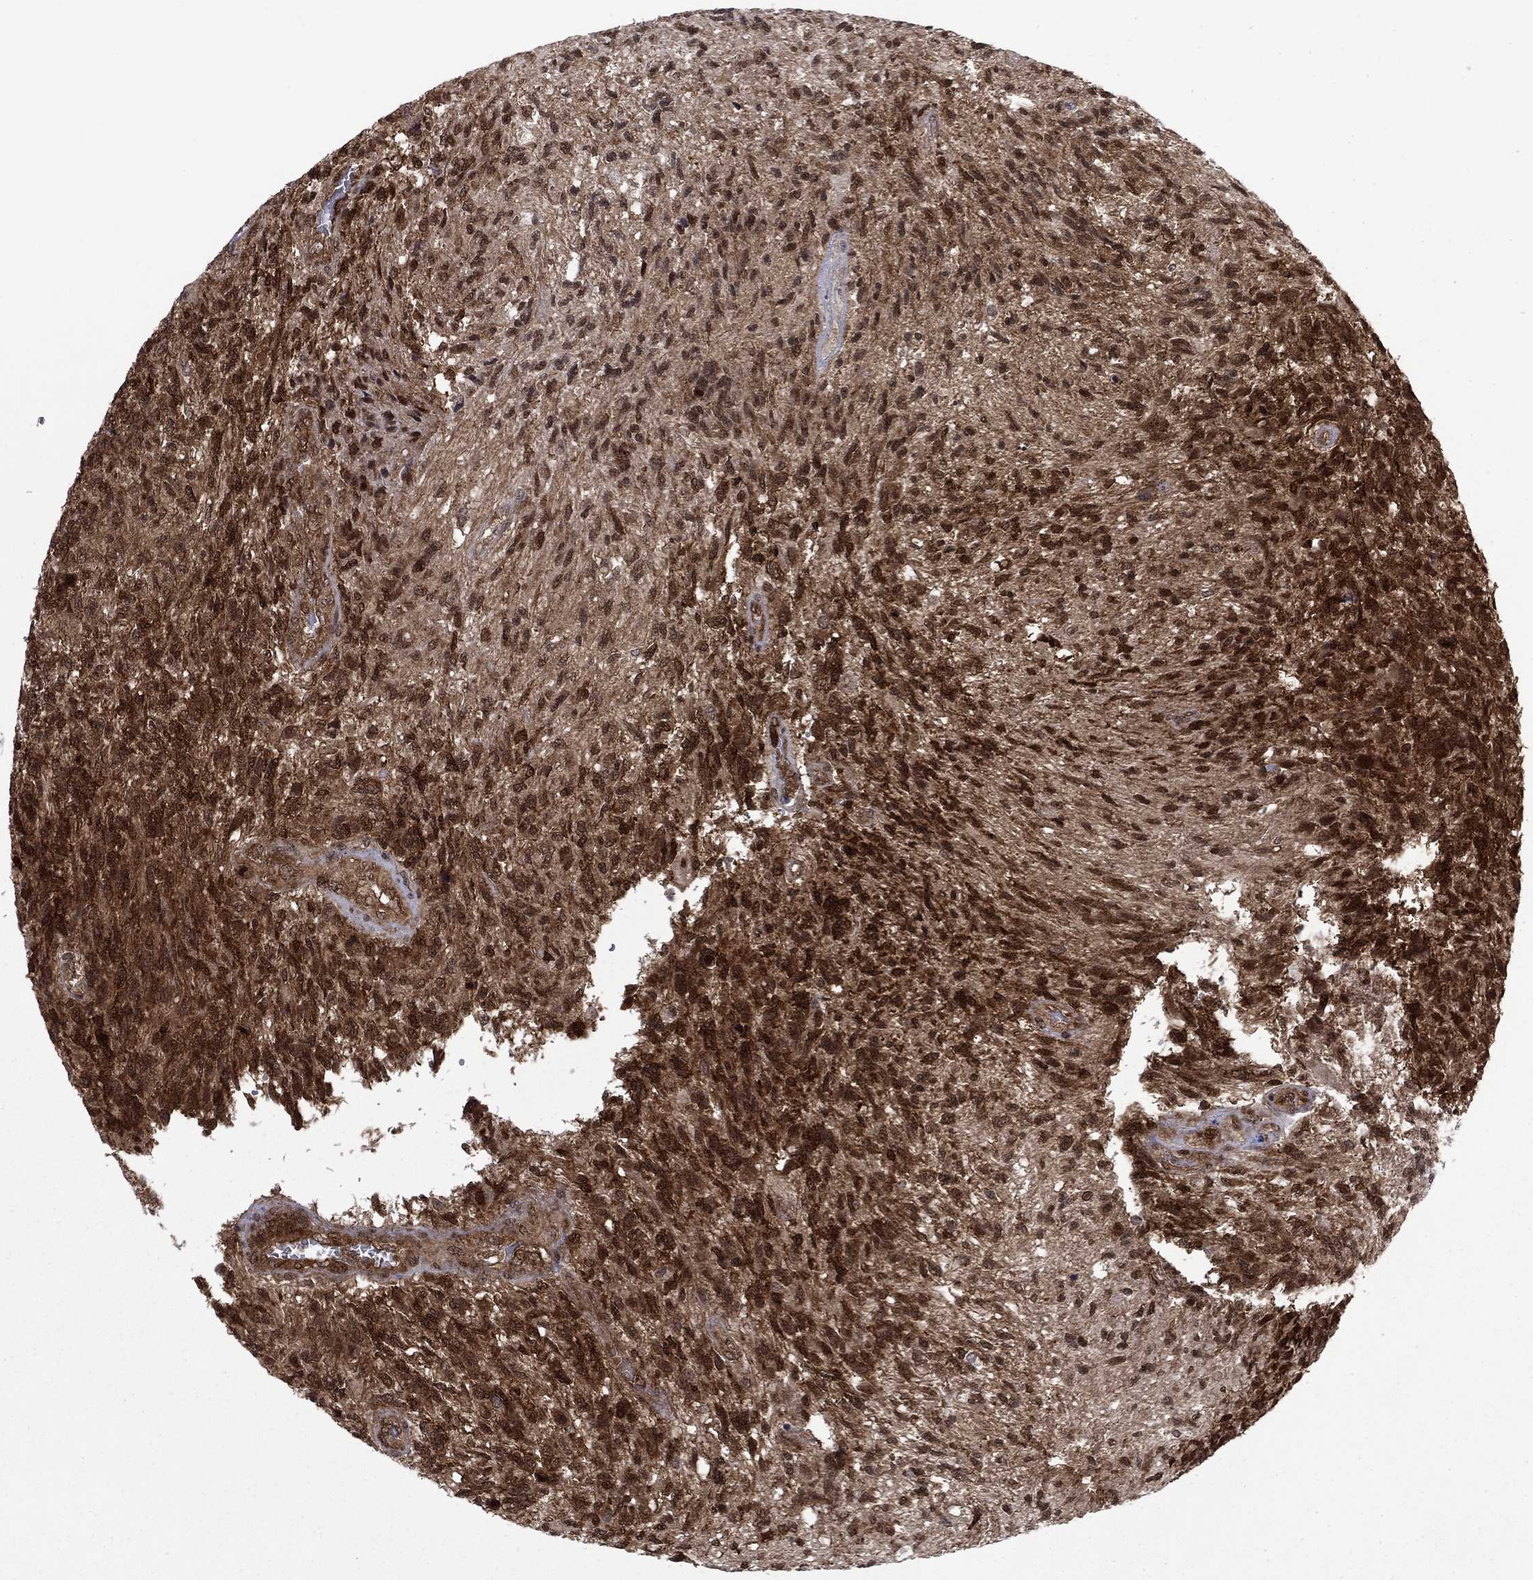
{"staining": {"intensity": "strong", "quantity": "25%-75%", "location": "nuclear"}, "tissue": "glioma", "cell_type": "Tumor cells", "image_type": "cancer", "snomed": [{"axis": "morphology", "description": "Glioma, malignant, High grade"}, {"axis": "topography", "description": "Brain"}], "caption": "DAB (3,3'-diaminobenzidine) immunohistochemical staining of human glioma exhibits strong nuclear protein expression in approximately 25%-75% of tumor cells.", "gene": "DNAJA1", "patient": {"sex": "male", "age": 56}}